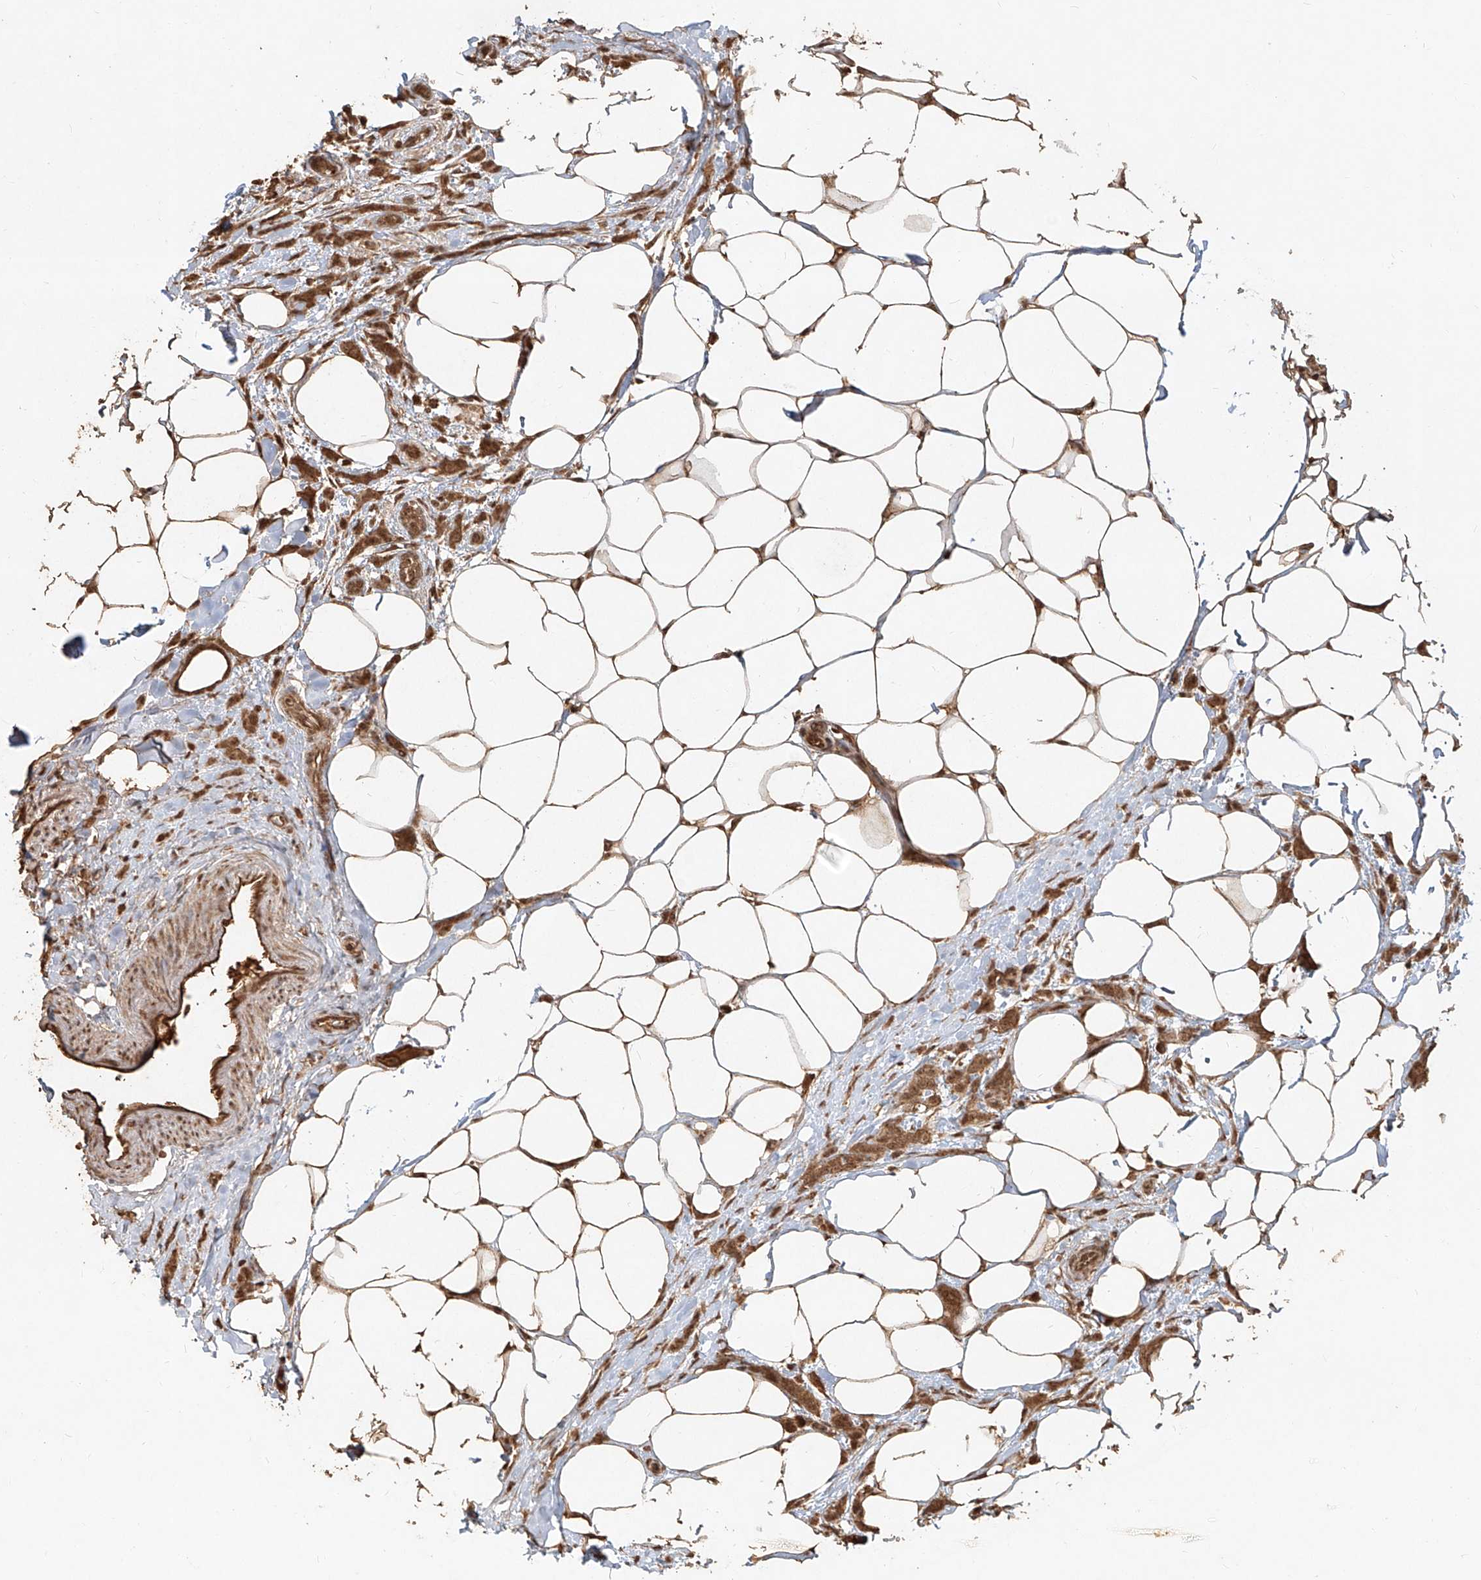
{"staining": {"intensity": "moderate", "quantity": ">75%", "location": "cytoplasmic/membranous,nuclear"}, "tissue": "breast cancer", "cell_type": "Tumor cells", "image_type": "cancer", "snomed": [{"axis": "morphology", "description": "Lobular carcinoma, in situ"}, {"axis": "morphology", "description": "Lobular carcinoma"}, {"axis": "topography", "description": "Breast"}], "caption": "An immunohistochemistry (IHC) image of tumor tissue is shown. Protein staining in brown shows moderate cytoplasmic/membranous and nuclear positivity in lobular carcinoma in situ (breast) within tumor cells.", "gene": "UBE2K", "patient": {"sex": "female", "age": 41}}